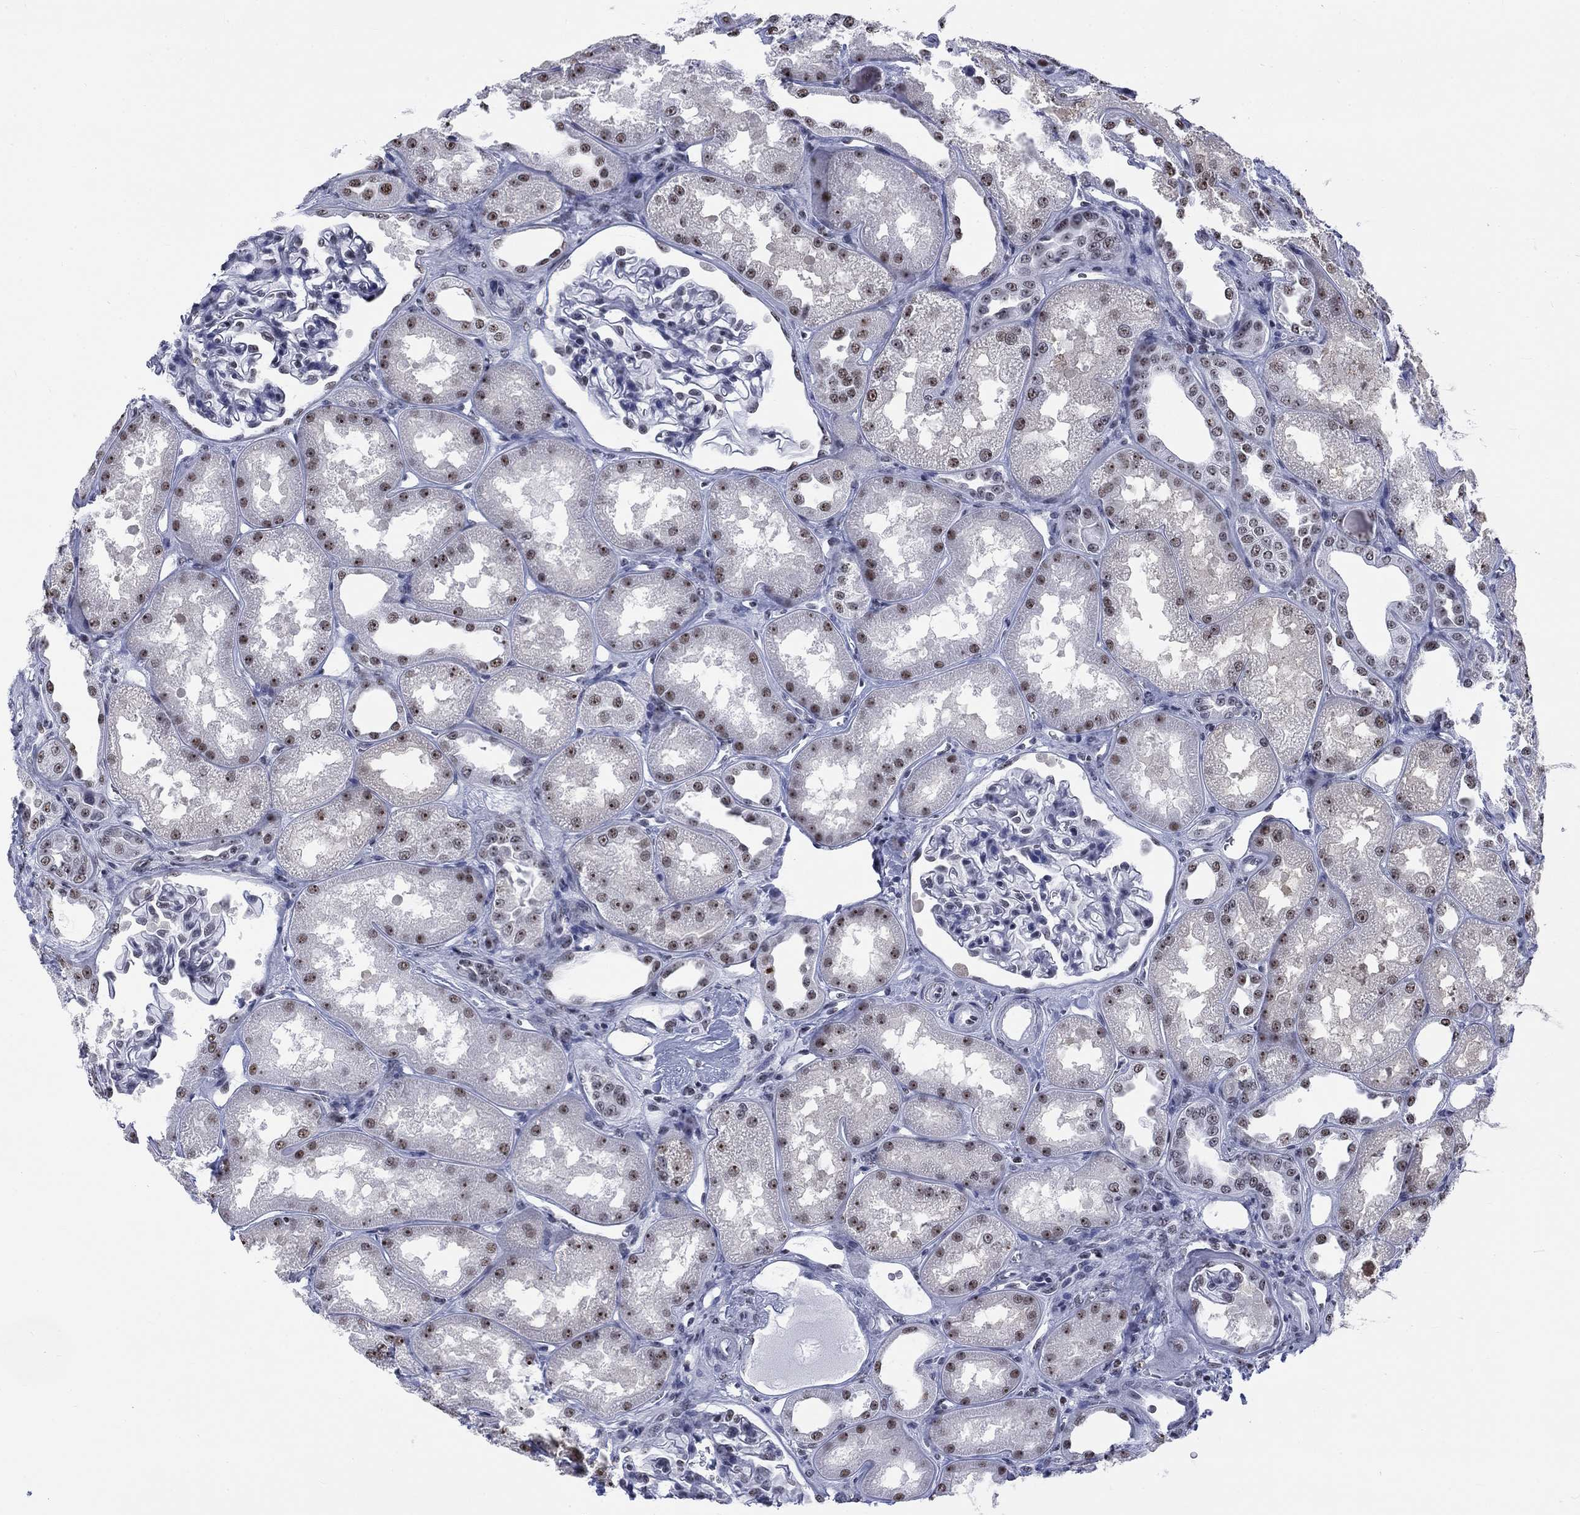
{"staining": {"intensity": "negative", "quantity": "none", "location": "none"}, "tissue": "kidney", "cell_type": "Cells in glomeruli", "image_type": "normal", "snomed": [{"axis": "morphology", "description": "Normal tissue, NOS"}, {"axis": "topography", "description": "Kidney"}], "caption": "High power microscopy micrograph of an immunohistochemistry photomicrograph of unremarkable kidney, revealing no significant expression in cells in glomeruli. (DAB (3,3'-diaminobenzidine) IHC visualized using brightfield microscopy, high magnification).", "gene": "CSRNP3", "patient": {"sex": "male", "age": 61}}